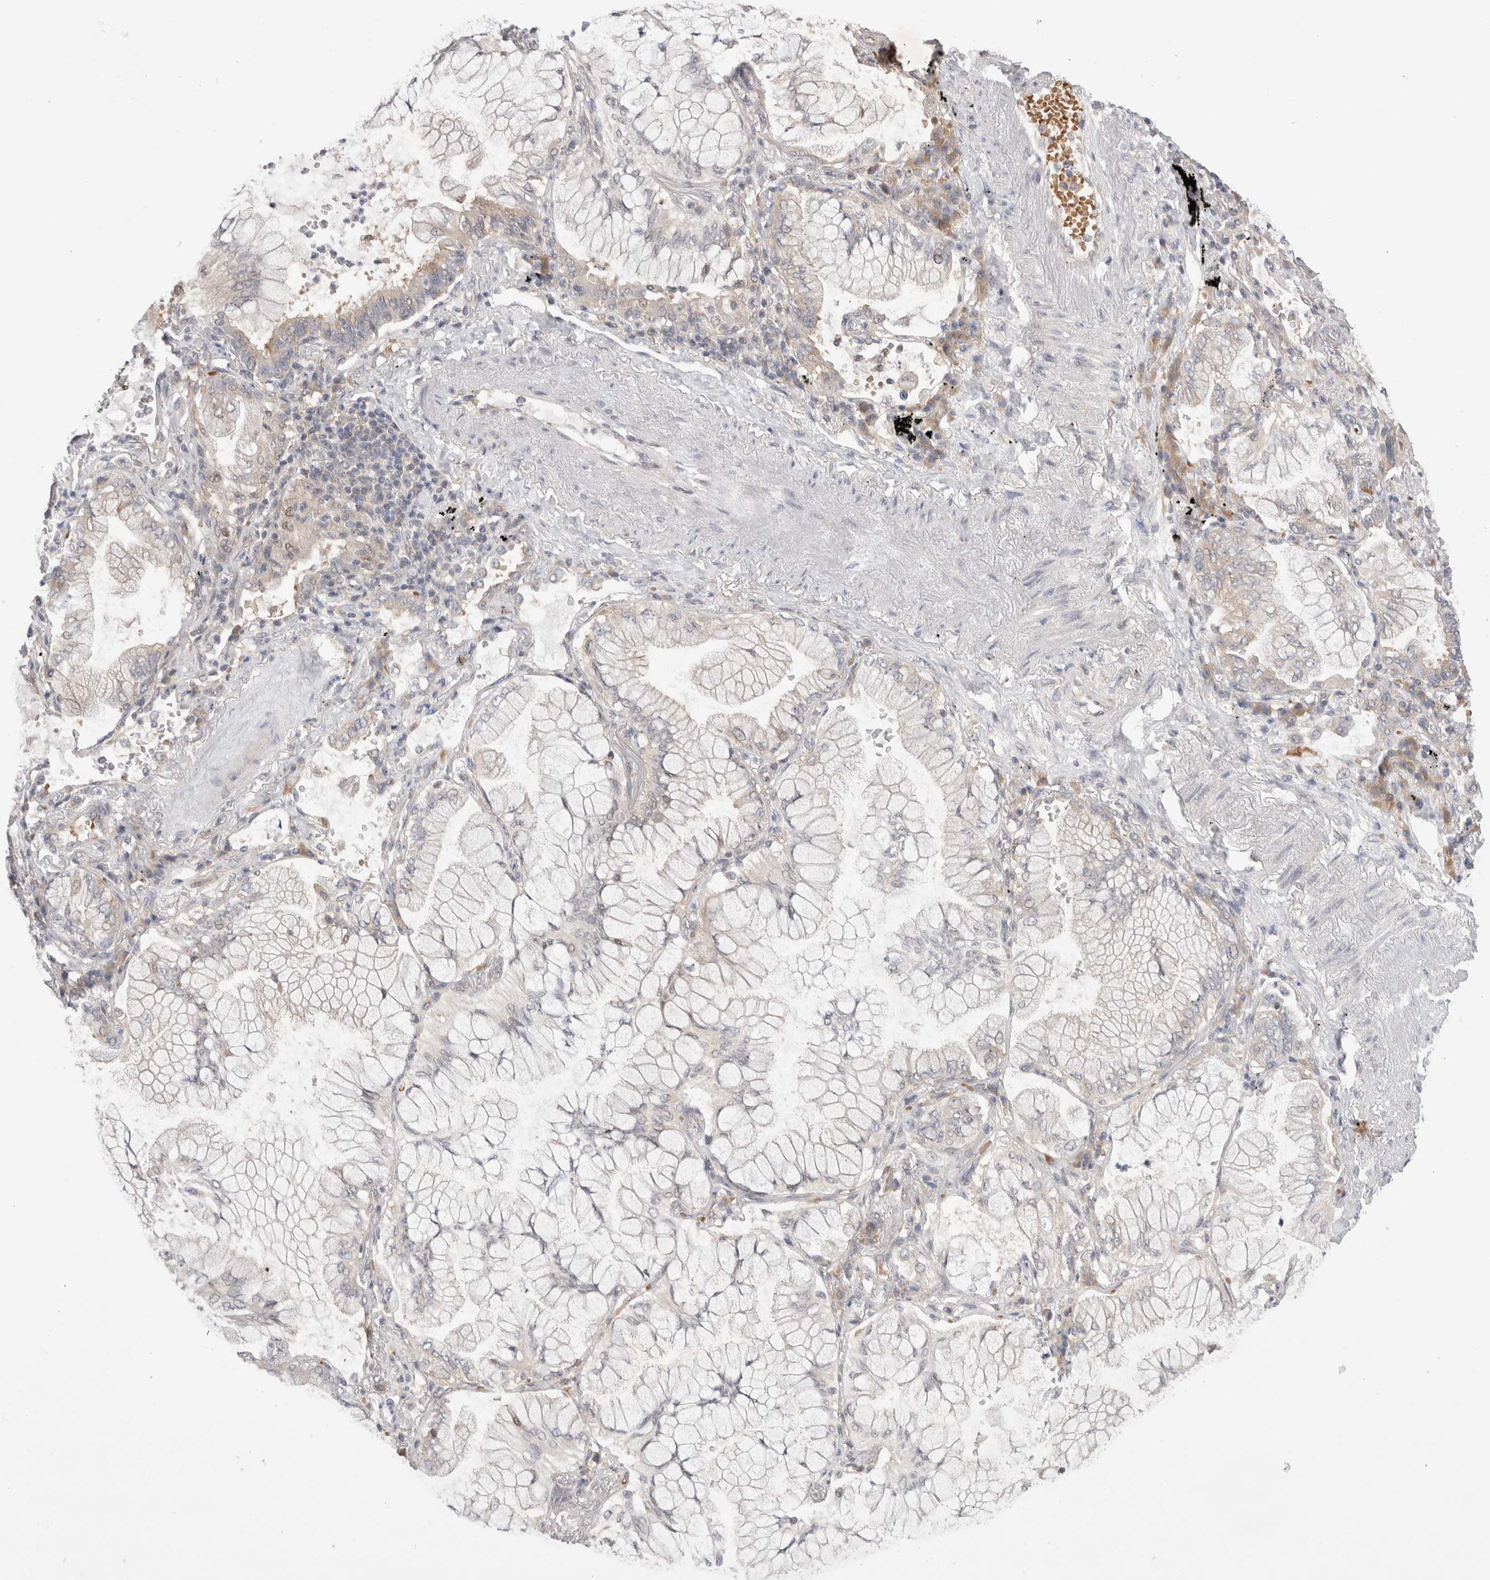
{"staining": {"intensity": "weak", "quantity": "<25%", "location": "cytoplasmic/membranous"}, "tissue": "lung cancer", "cell_type": "Tumor cells", "image_type": "cancer", "snomed": [{"axis": "morphology", "description": "Adenocarcinoma, NOS"}, {"axis": "topography", "description": "Lung"}], "caption": "The histopathology image demonstrates no staining of tumor cells in adenocarcinoma (lung). Brightfield microscopy of IHC stained with DAB (brown) and hematoxylin (blue), captured at high magnification.", "gene": "EIF3E", "patient": {"sex": "female", "age": 70}}